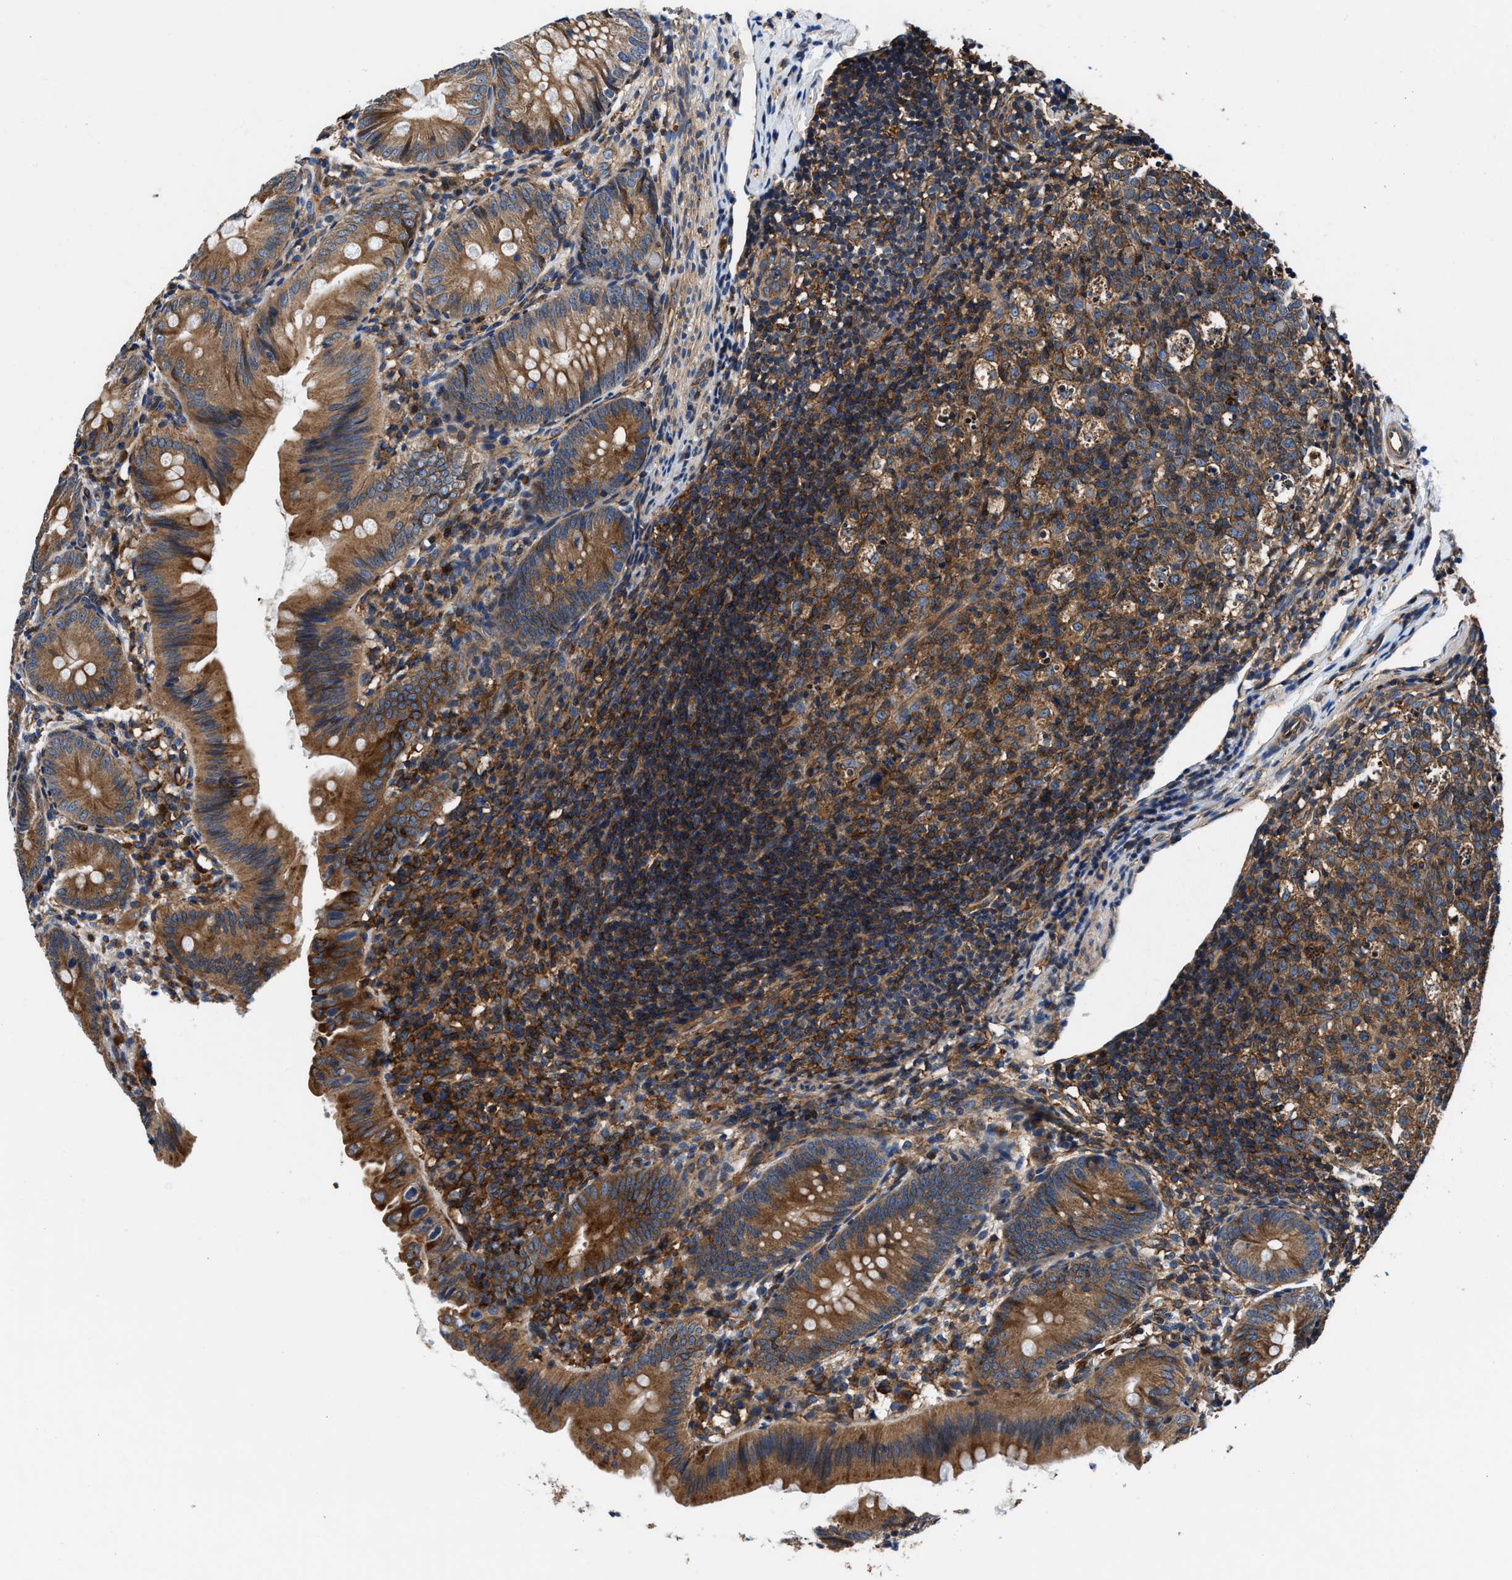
{"staining": {"intensity": "moderate", "quantity": ">75%", "location": "cytoplasmic/membranous"}, "tissue": "appendix", "cell_type": "Glandular cells", "image_type": "normal", "snomed": [{"axis": "morphology", "description": "Normal tissue, NOS"}, {"axis": "topography", "description": "Appendix"}], "caption": "IHC (DAB (3,3'-diaminobenzidine)) staining of benign appendix shows moderate cytoplasmic/membranous protein staining in approximately >75% of glandular cells. The protein is shown in brown color, while the nuclei are stained blue.", "gene": "PPP1R9B", "patient": {"sex": "male", "age": 1}}